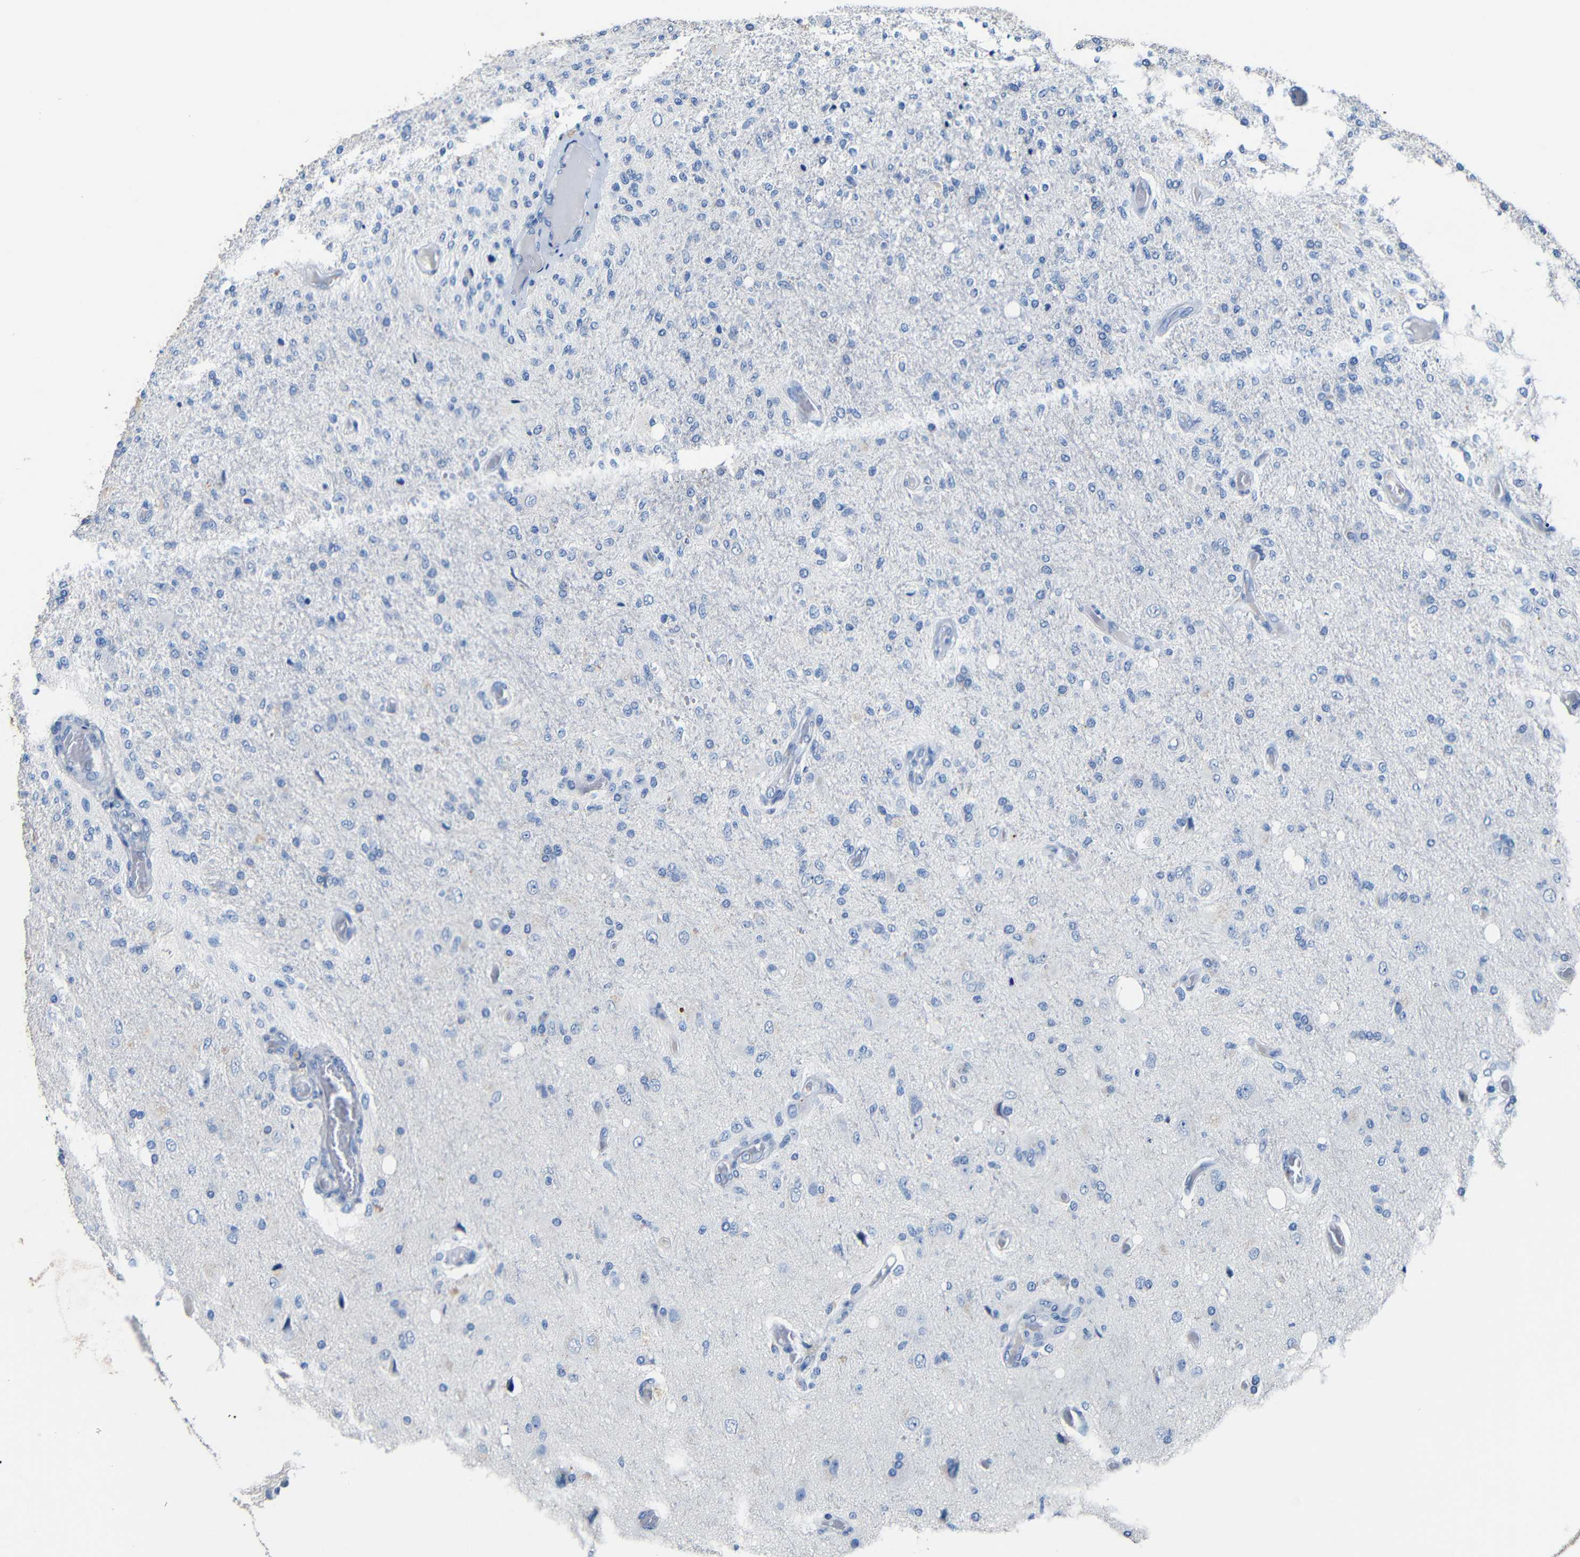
{"staining": {"intensity": "negative", "quantity": "none", "location": "none"}, "tissue": "glioma", "cell_type": "Tumor cells", "image_type": "cancer", "snomed": [{"axis": "morphology", "description": "Normal tissue, NOS"}, {"axis": "morphology", "description": "Glioma, malignant, High grade"}, {"axis": "topography", "description": "Cerebral cortex"}], "caption": "DAB (3,3'-diaminobenzidine) immunohistochemical staining of human high-grade glioma (malignant) demonstrates no significant expression in tumor cells.", "gene": "ACKR2", "patient": {"sex": "male", "age": 77}}